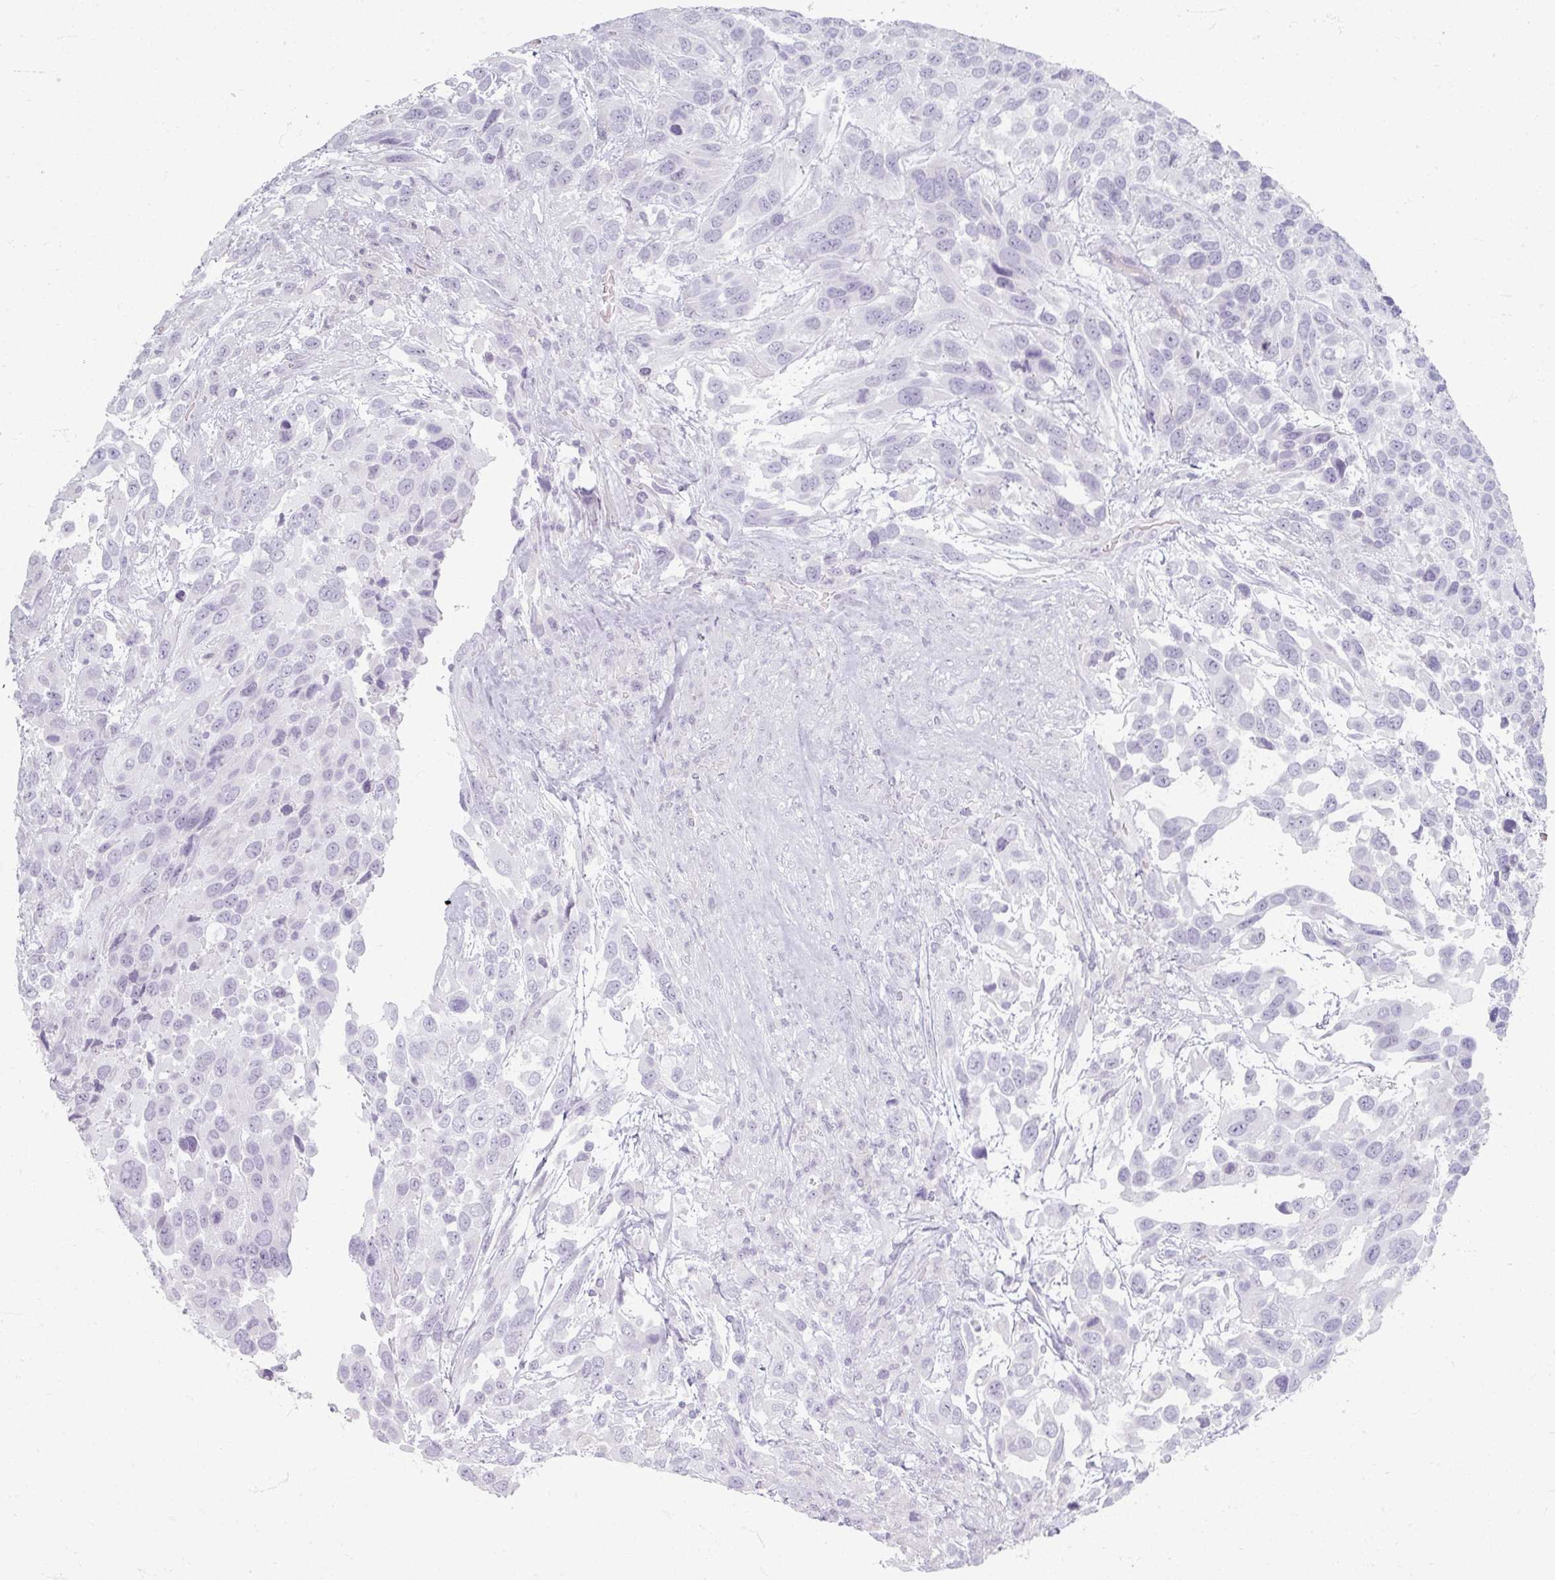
{"staining": {"intensity": "negative", "quantity": "none", "location": "none"}, "tissue": "urothelial cancer", "cell_type": "Tumor cells", "image_type": "cancer", "snomed": [{"axis": "morphology", "description": "Urothelial carcinoma, High grade"}, {"axis": "topography", "description": "Urinary bladder"}], "caption": "Urothelial carcinoma (high-grade) was stained to show a protein in brown. There is no significant expression in tumor cells.", "gene": "ZNF878", "patient": {"sex": "female", "age": 70}}